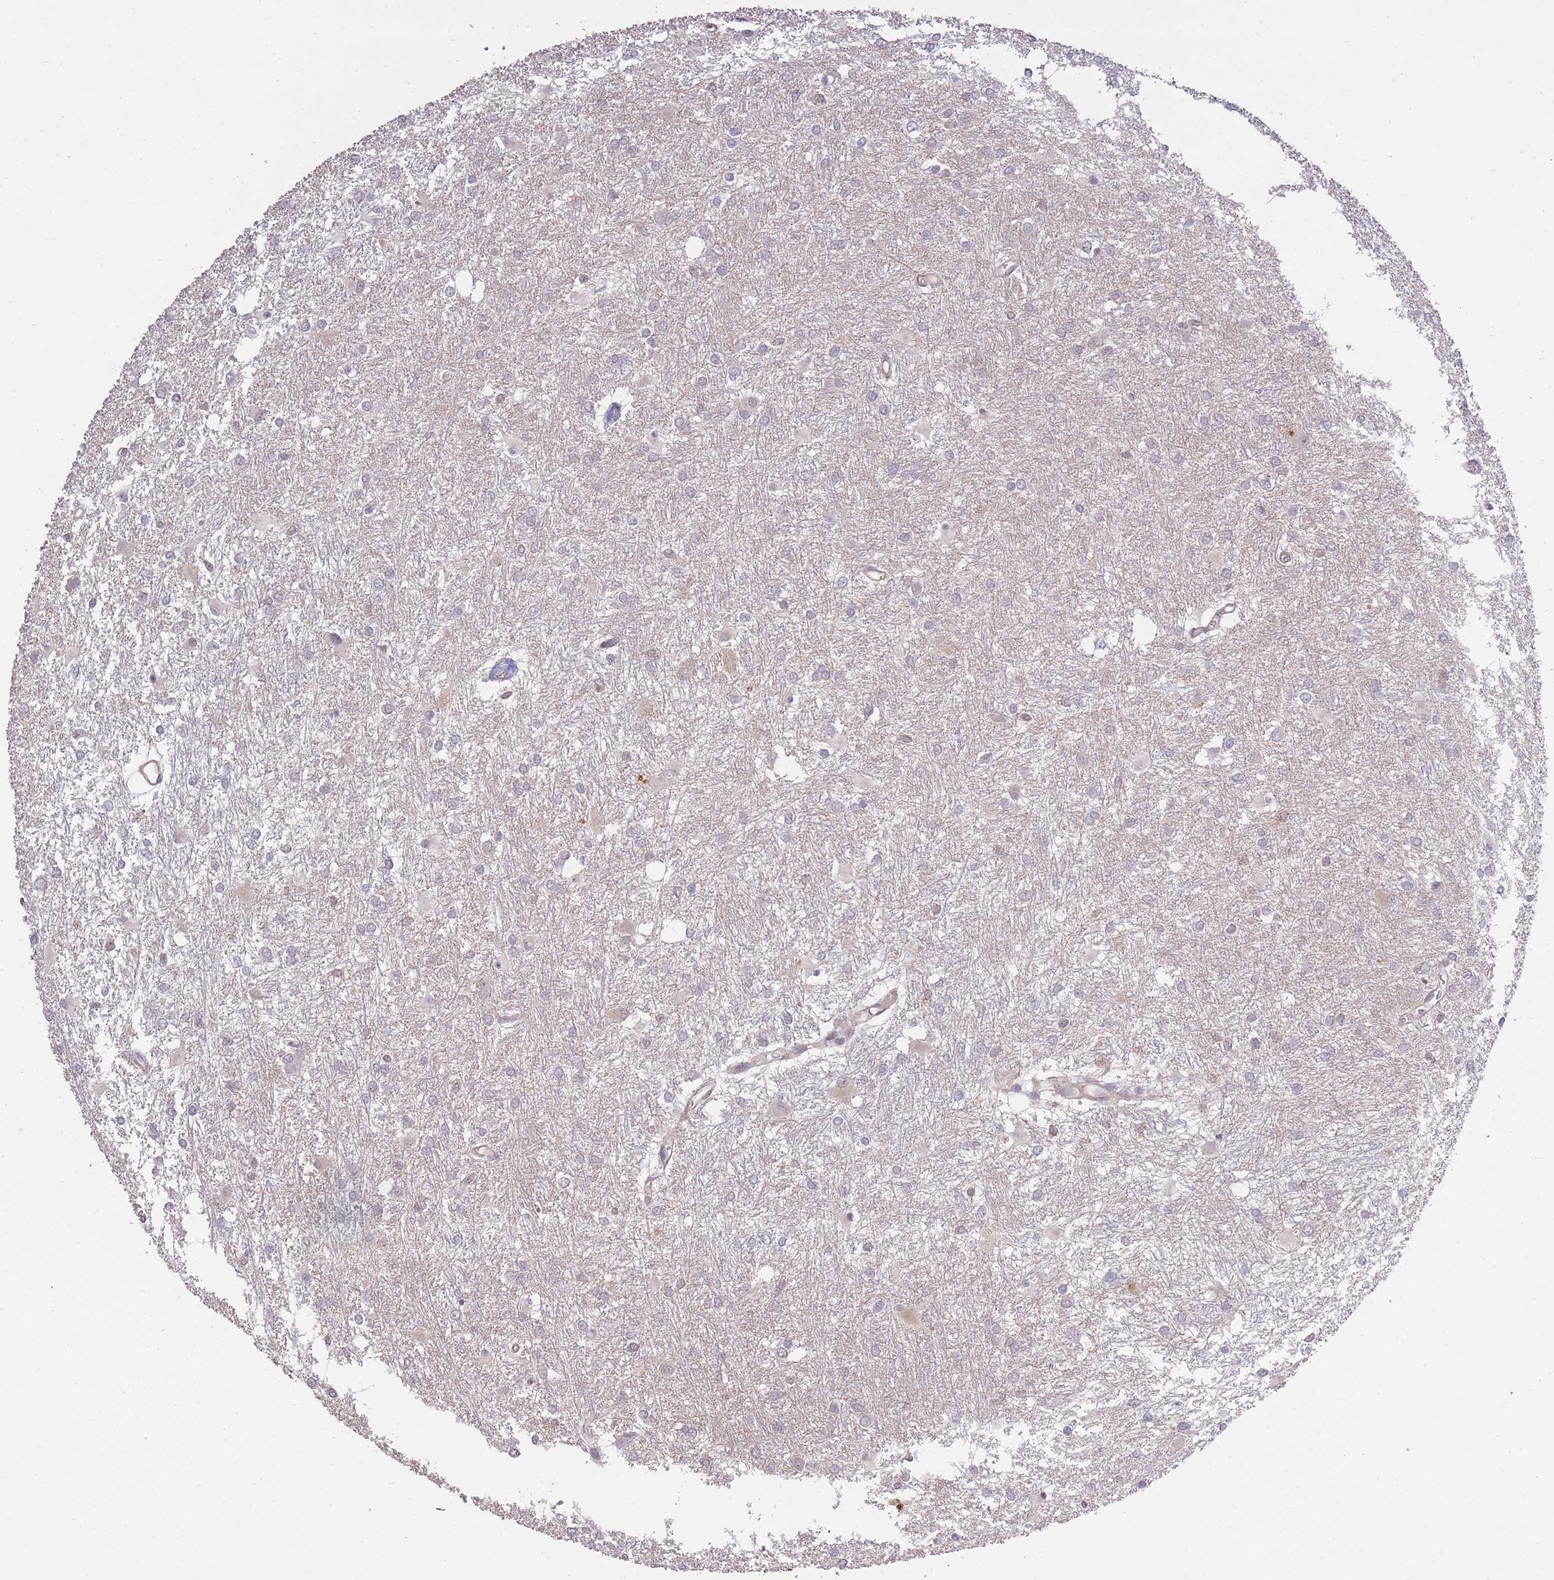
{"staining": {"intensity": "negative", "quantity": "none", "location": "none"}, "tissue": "glioma", "cell_type": "Tumor cells", "image_type": "cancer", "snomed": [{"axis": "morphology", "description": "Glioma, malignant, High grade"}, {"axis": "topography", "description": "Brain"}], "caption": "Tumor cells show no significant protein expression in glioma. Brightfield microscopy of immunohistochemistry stained with DAB (3,3'-diaminobenzidine) (brown) and hematoxylin (blue), captured at high magnification.", "gene": "ELOA2", "patient": {"sex": "female", "age": 50}}